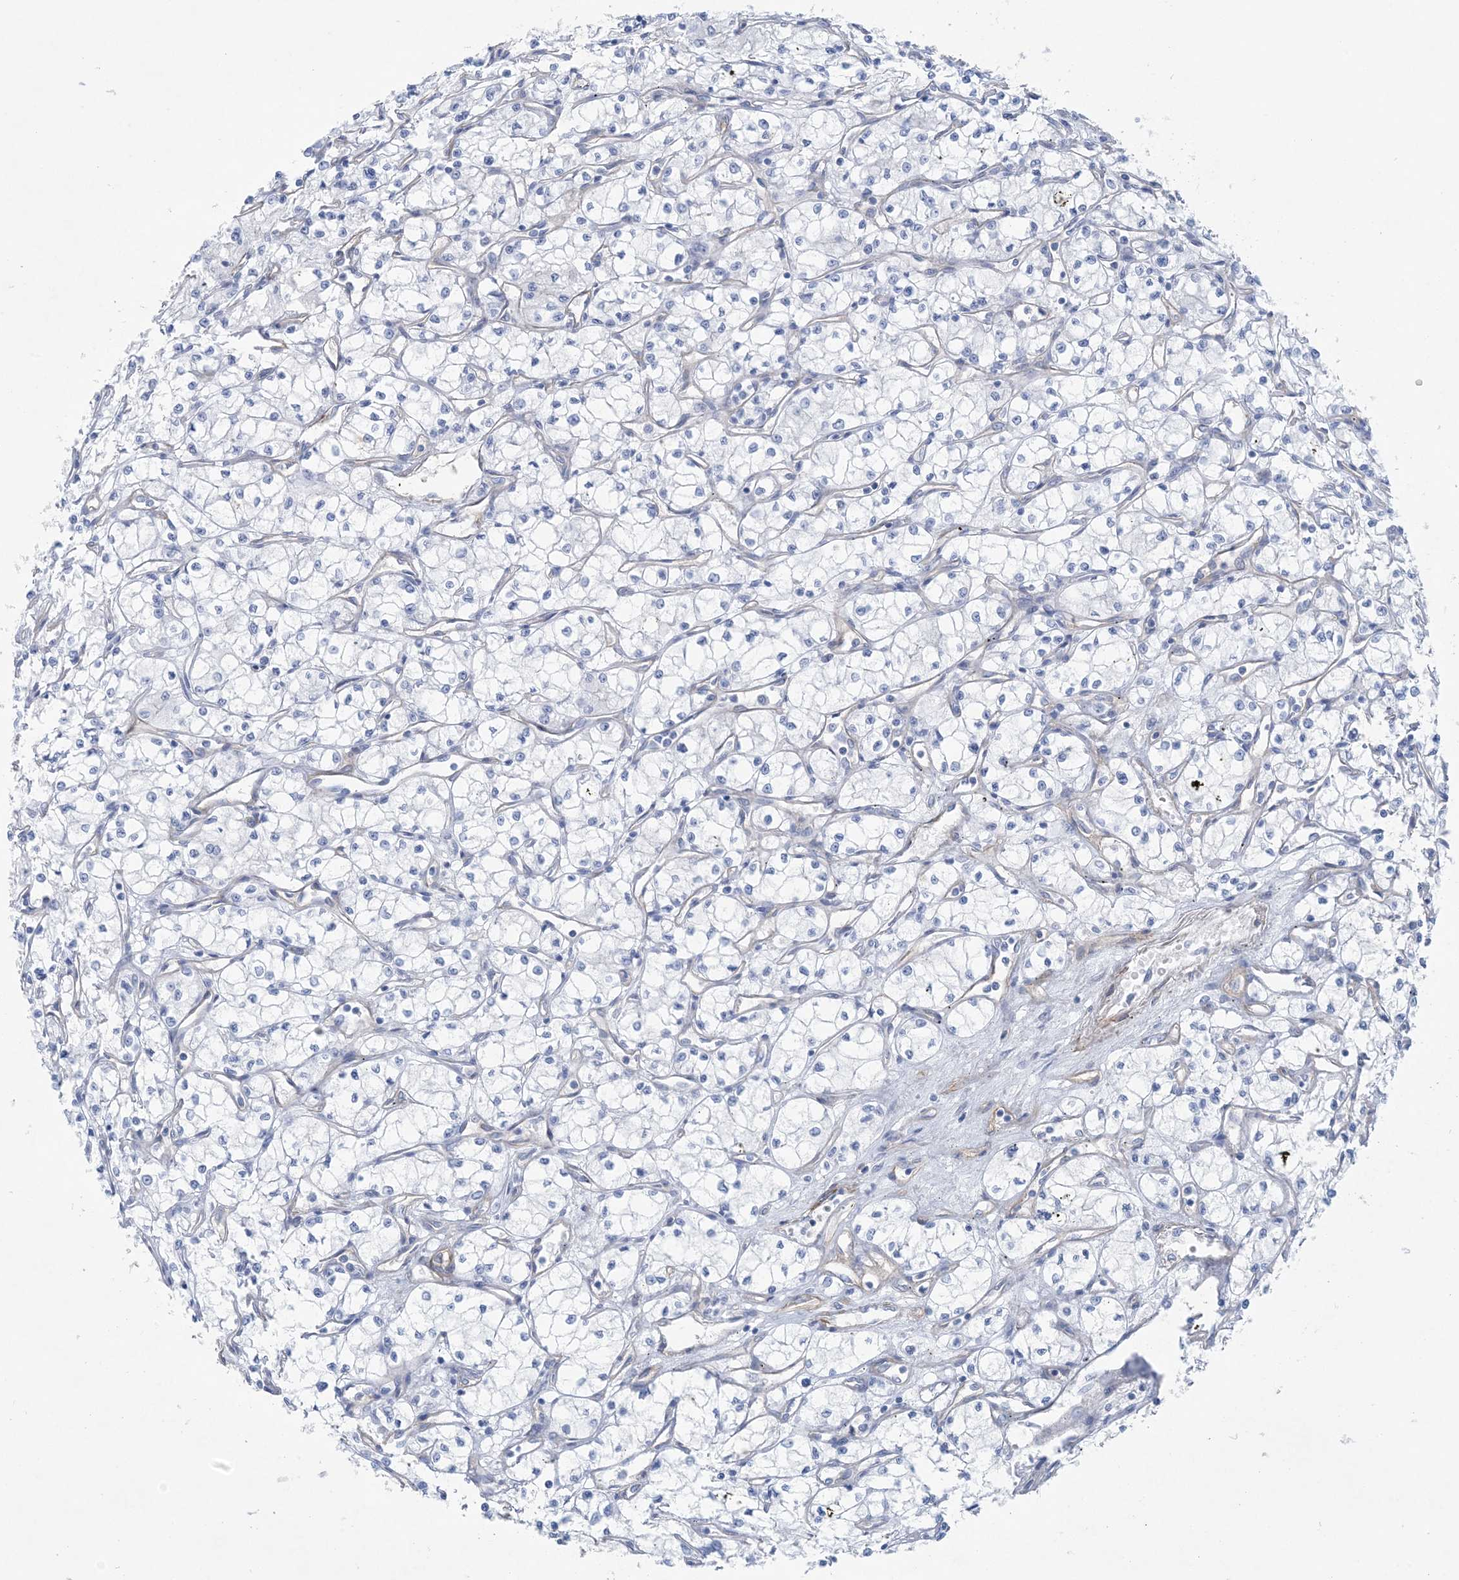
{"staining": {"intensity": "negative", "quantity": "none", "location": "none"}, "tissue": "renal cancer", "cell_type": "Tumor cells", "image_type": "cancer", "snomed": [{"axis": "morphology", "description": "Adenocarcinoma, NOS"}, {"axis": "topography", "description": "Kidney"}], "caption": "High power microscopy histopathology image of an IHC image of renal cancer (adenocarcinoma), revealing no significant positivity in tumor cells.", "gene": "SHANK1", "patient": {"sex": "male", "age": 59}}